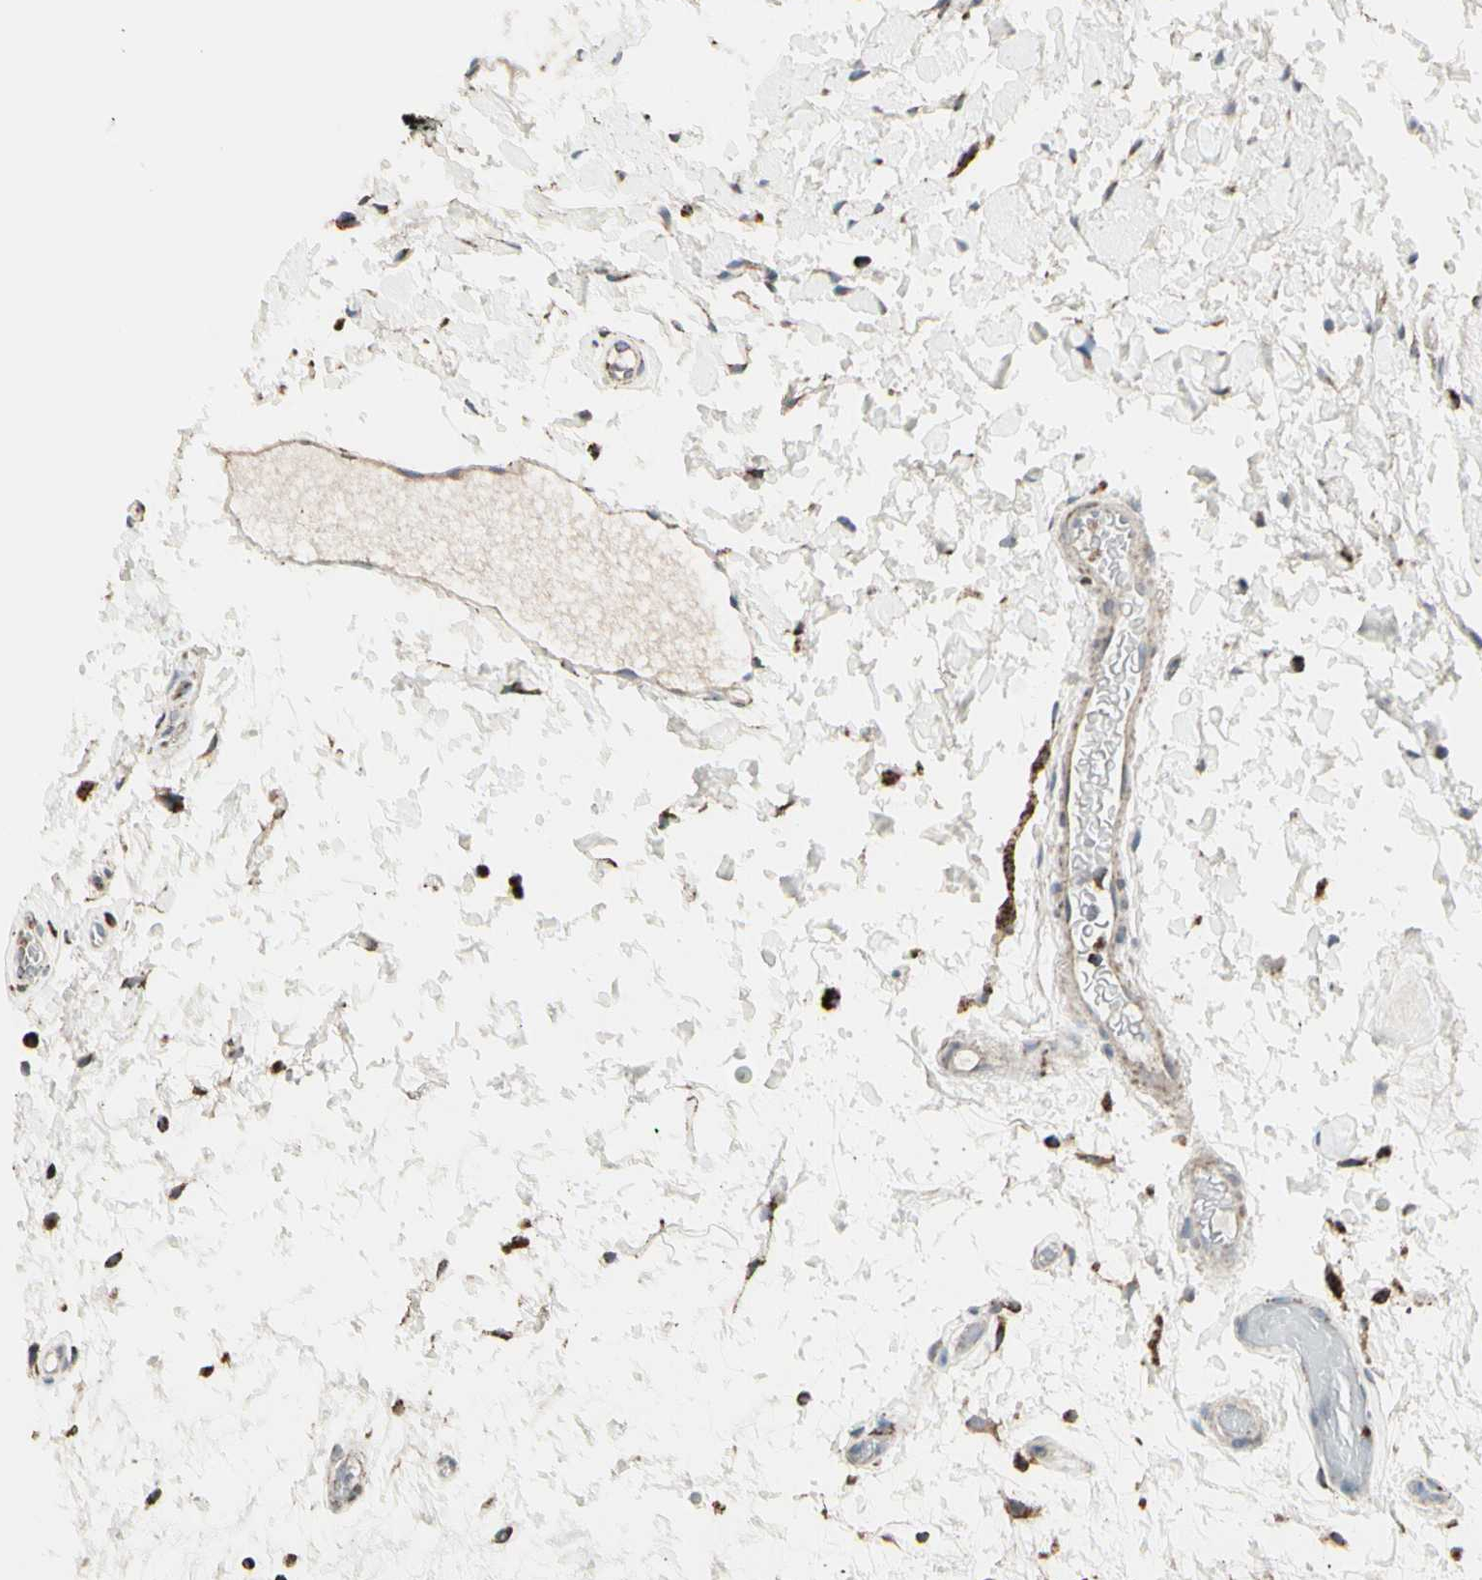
{"staining": {"intensity": "negative", "quantity": "none", "location": "none"}, "tissue": "oral mucosa", "cell_type": "Squamous epithelial cells", "image_type": "normal", "snomed": [{"axis": "morphology", "description": "Normal tissue, NOS"}, {"axis": "morphology", "description": "Squamous cell carcinoma, NOS"}, {"axis": "topography", "description": "Skeletal muscle"}, {"axis": "topography", "description": "Oral tissue"}, {"axis": "topography", "description": "Head-Neck"}], "caption": "The histopathology image demonstrates no staining of squamous epithelial cells in benign oral mucosa.", "gene": "TMEM176A", "patient": {"sex": "male", "age": 71}}